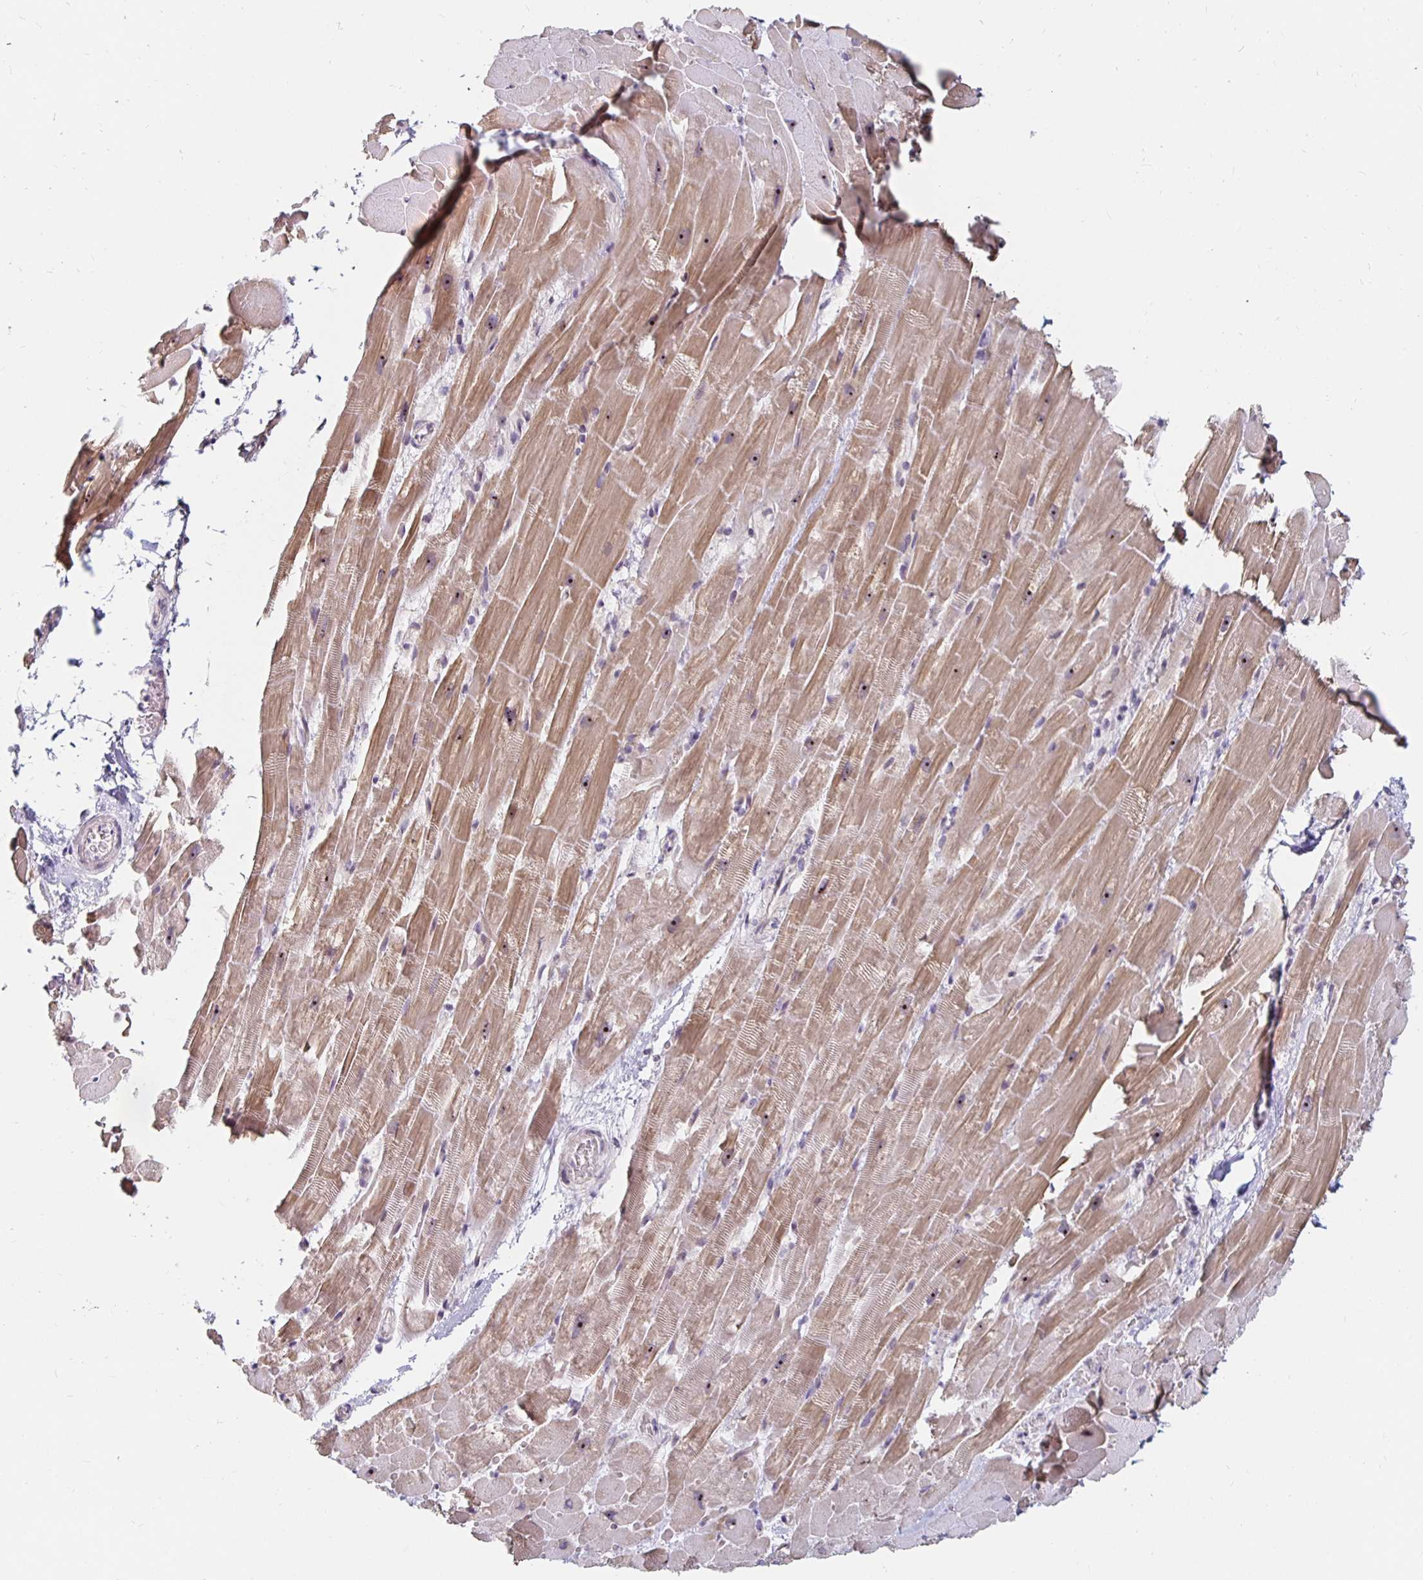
{"staining": {"intensity": "moderate", "quantity": ">75%", "location": "cytoplasmic/membranous,nuclear"}, "tissue": "heart muscle", "cell_type": "Cardiomyocytes", "image_type": "normal", "snomed": [{"axis": "morphology", "description": "Normal tissue, NOS"}, {"axis": "topography", "description": "Heart"}], "caption": "DAB (3,3'-diaminobenzidine) immunohistochemical staining of normal heart muscle demonstrates moderate cytoplasmic/membranous,nuclear protein expression in about >75% of cardiomyocytes.", "gene": "NUP85", "patient": {"sex": "male", "age": 37}}